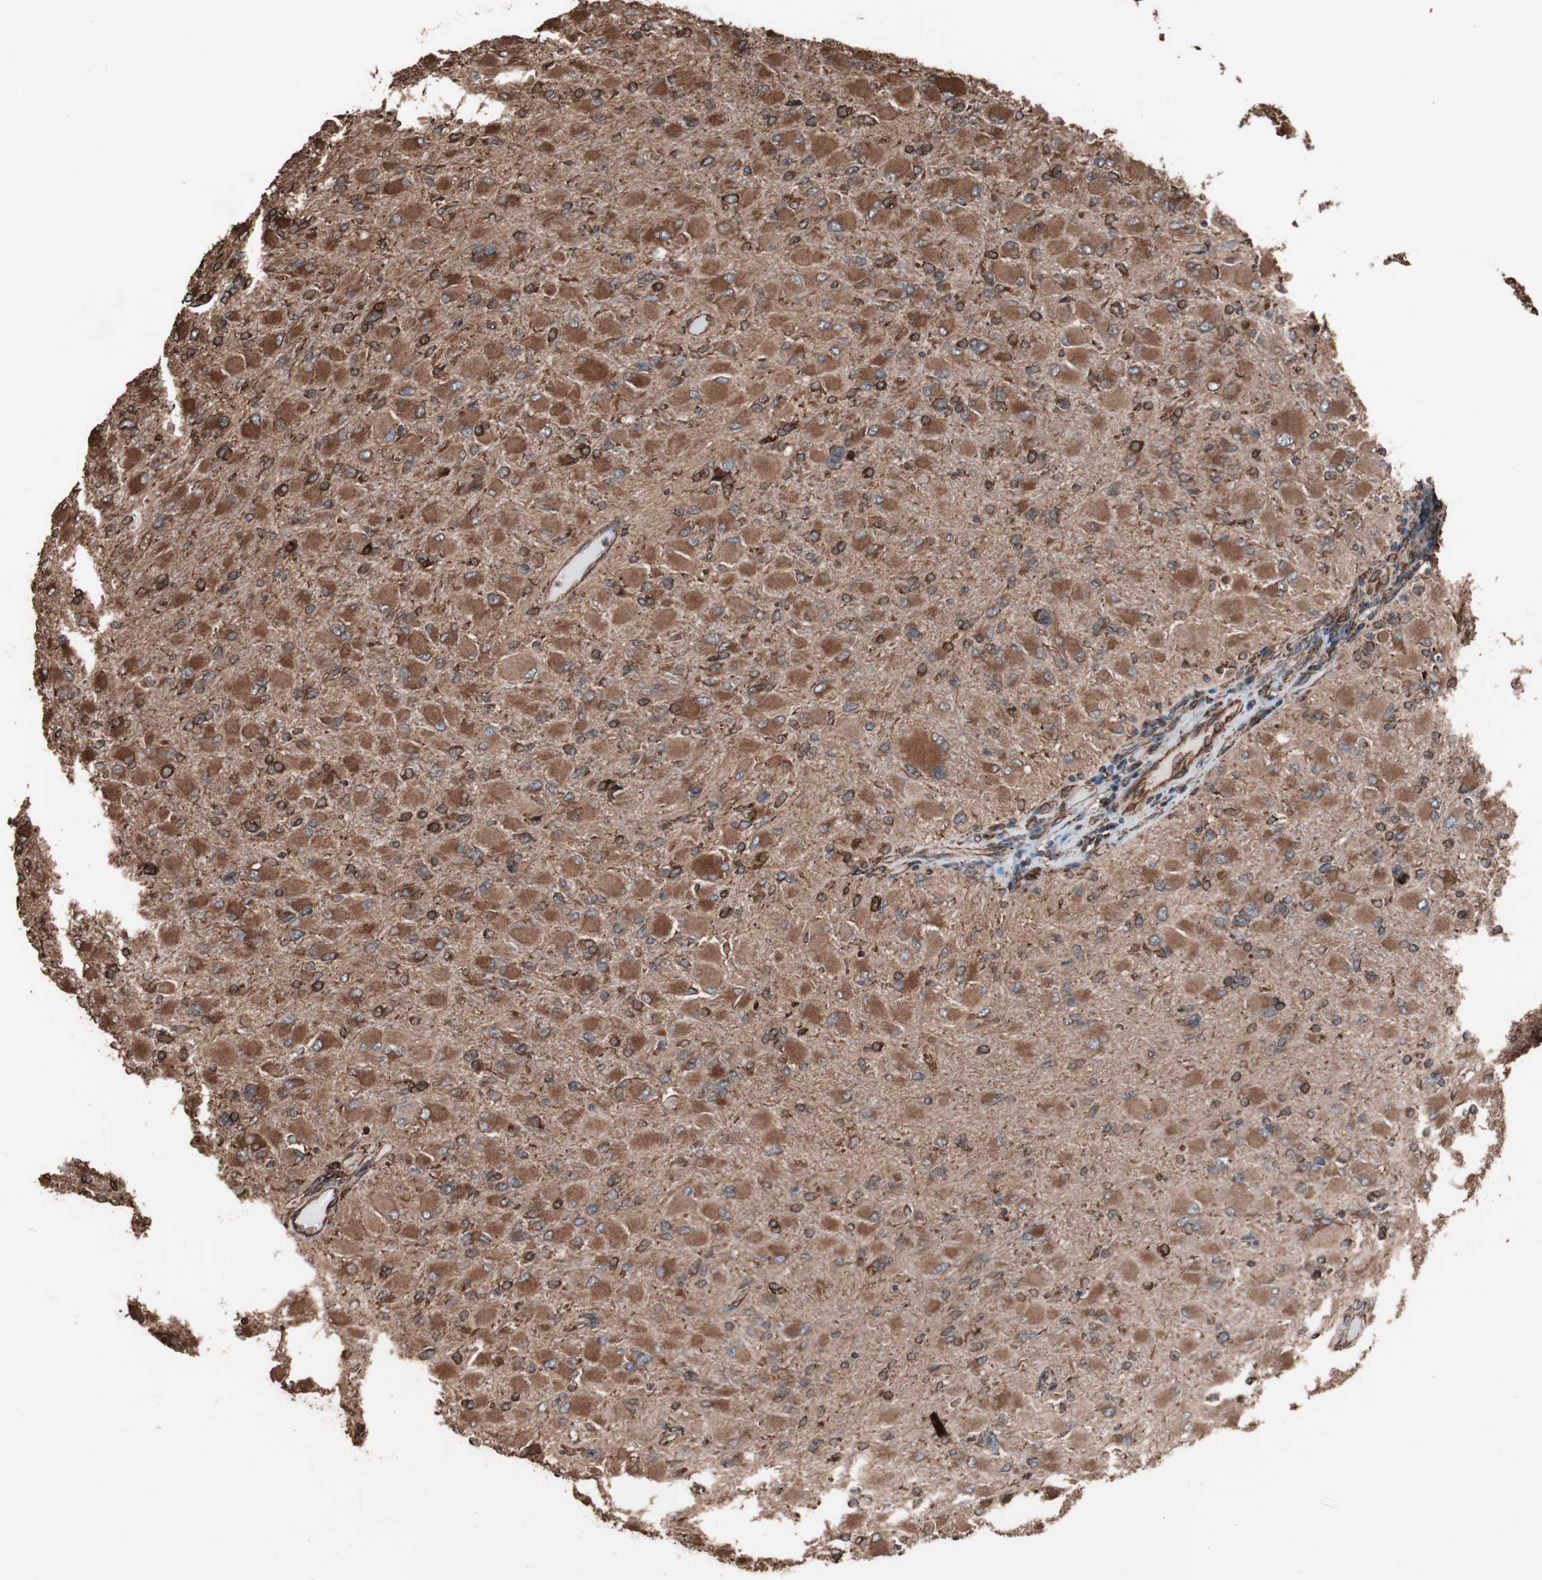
{"staining": {"intensity": "moderate", "quantity": ">75%", "location": "cytoplasmic/membranous"}, "tissue": "glioma", "cell_type": "Tumor cells", "image_type": "cancer", "snomed": [{"axis": "morphology", "description": "Glioma, malignant, High grade"}, {"axis": "topography", "description": "Cerebral cortex"}], "caption": "The photomicrograph demonstrates immunohistochemical staining of glioma. There is moderate cytoplasmic/membranous positivity is appreciated in about >75% of tumor cells. Using DAB (brown) and hematoxylin (blue) stains, captured at high magnification using brightfield microscopy.", "gene": "HSP90B1", "patient": {"sex": "female", "age": 36}}